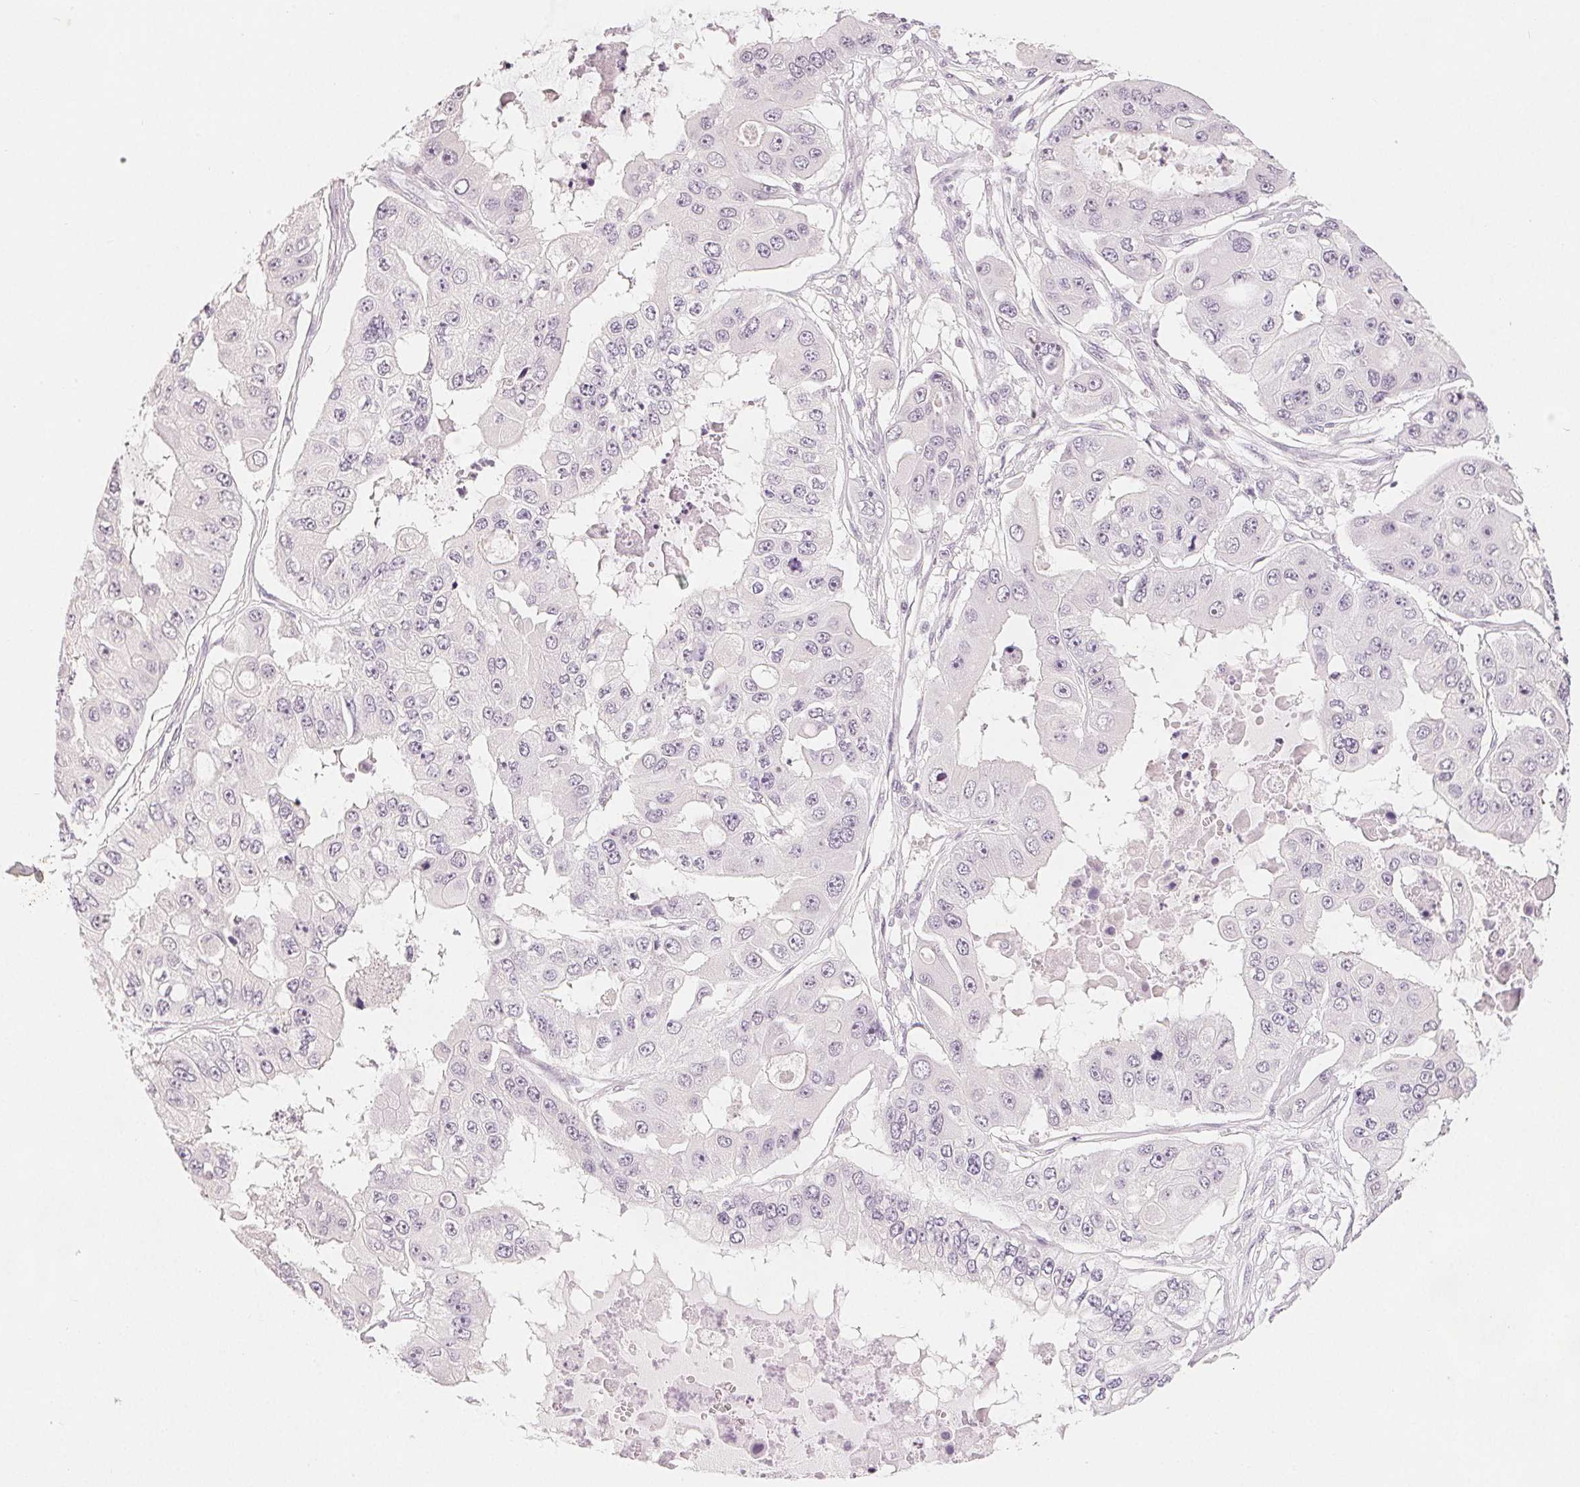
{"staining": {"intensity": "negative", "quantity": "none", "location": "none"}, "tissue": "ovarian cancer", "cell_type": "Tumor cells", "image_type": "cancer", "snomed": [{"axis": "morphology", "description": "Cystadenocarcinoma, serous, NOS"}, {"axis": "topography", "description": "Ovary"}], "caption": "An image of human ovarian serous cystadenocarcinoma is negative for staining in tumor cells.", "gene": "SLC27A5", "patient": {"sex": "female", "age": 56}}